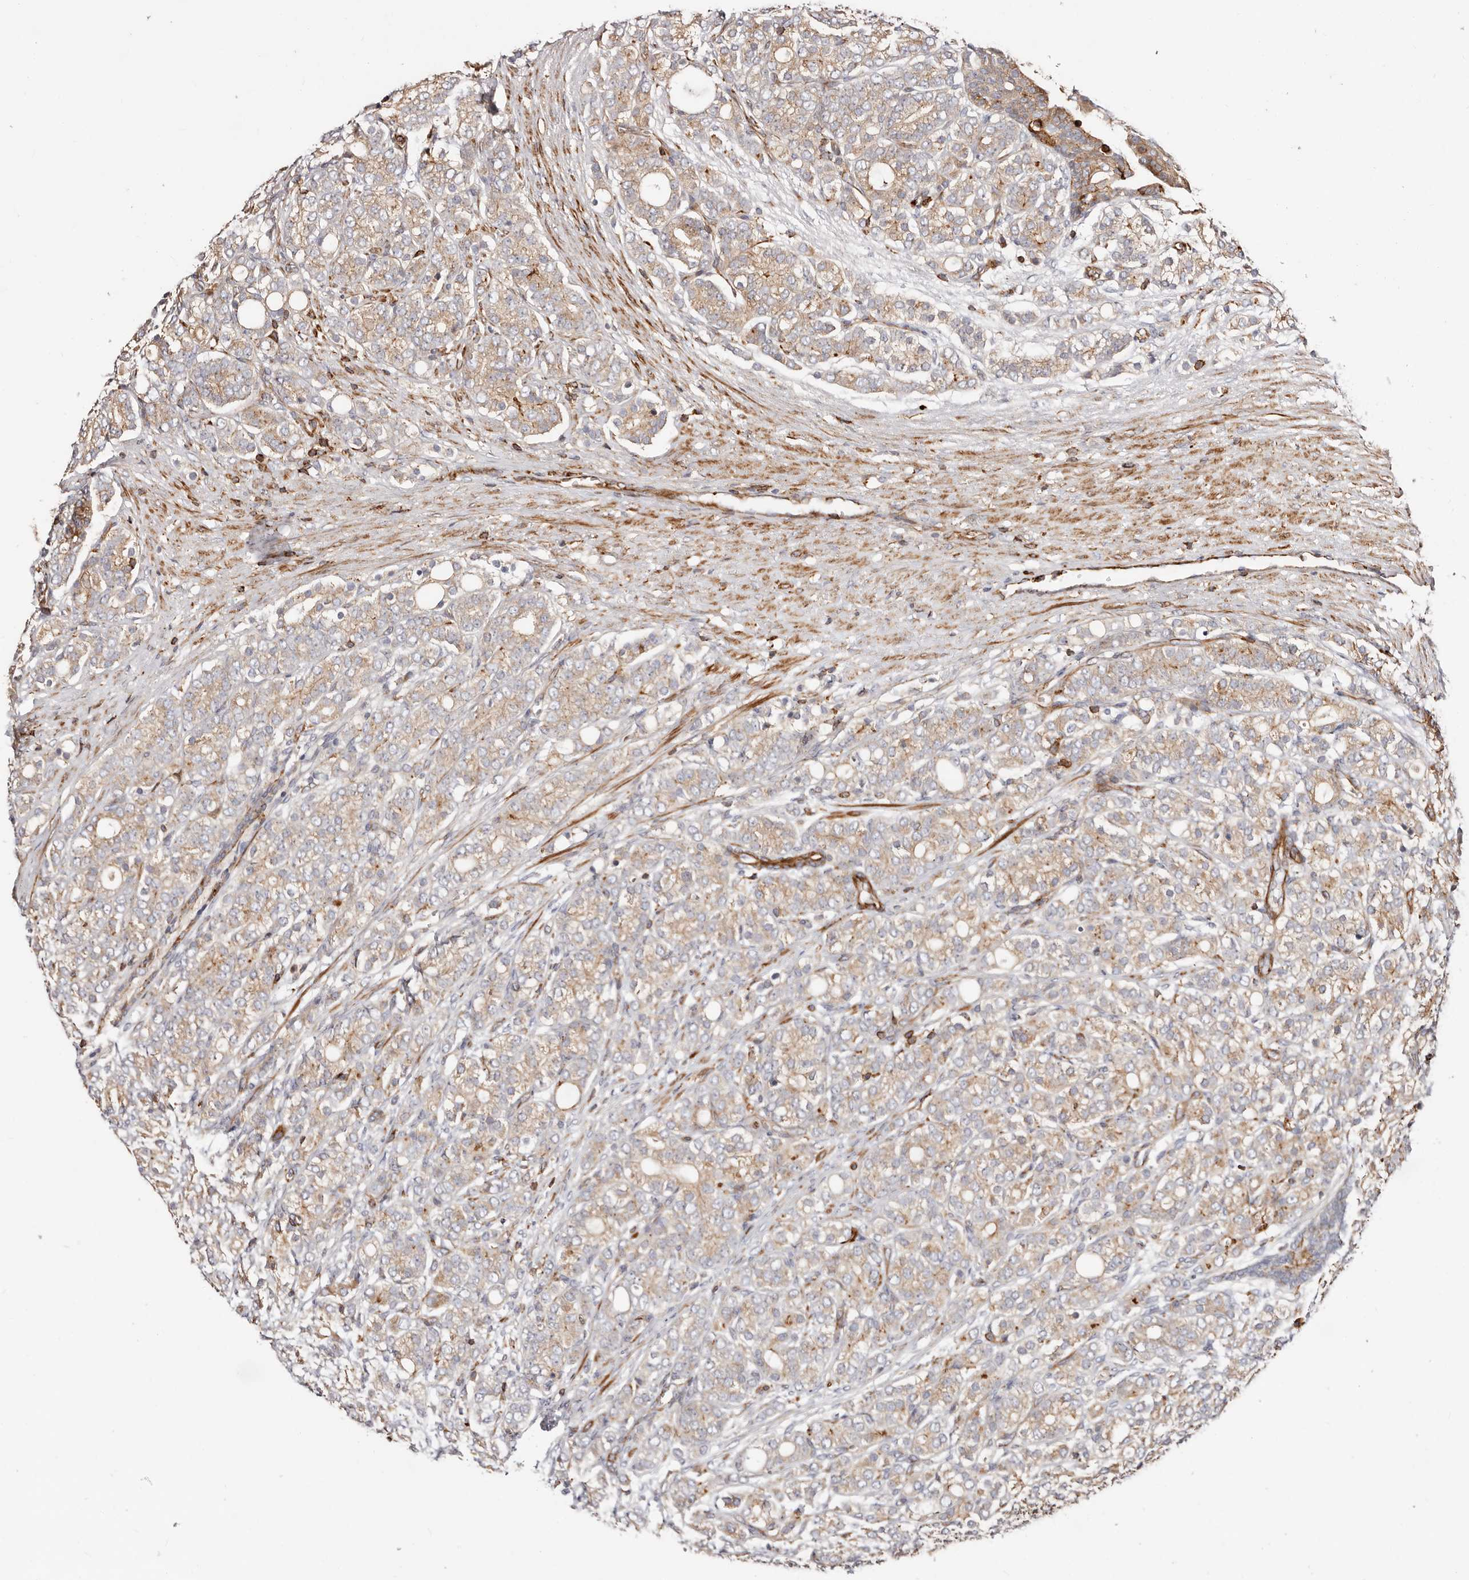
{"staining": {"intensity": "moderate", "quantity": ">75%", "location": "cytoplasmic/membranous"}, "tissue": "prostate cancer", "cell_type": "Tumor cells", "image_type": "cancer", "snomed": [{"axis": "morphology", "description": "Adenocarcinoma, High grade"}, {"axis": "topography", "description": "Prostate"}], "caption": "Brown immunohistochemical staining in prostate cancer (high-grade adenocarcinoma) exhibits moderate cytoplasmic/membranous staining in approximately >75% of tumor cells. The protein of interest is stained brown, and the nuclei are stained in blue (DAB IHC with brightfield microscopy, high magnification).", "gene": "PTPN22", "patient": {"sex": "male", "age": 57}}